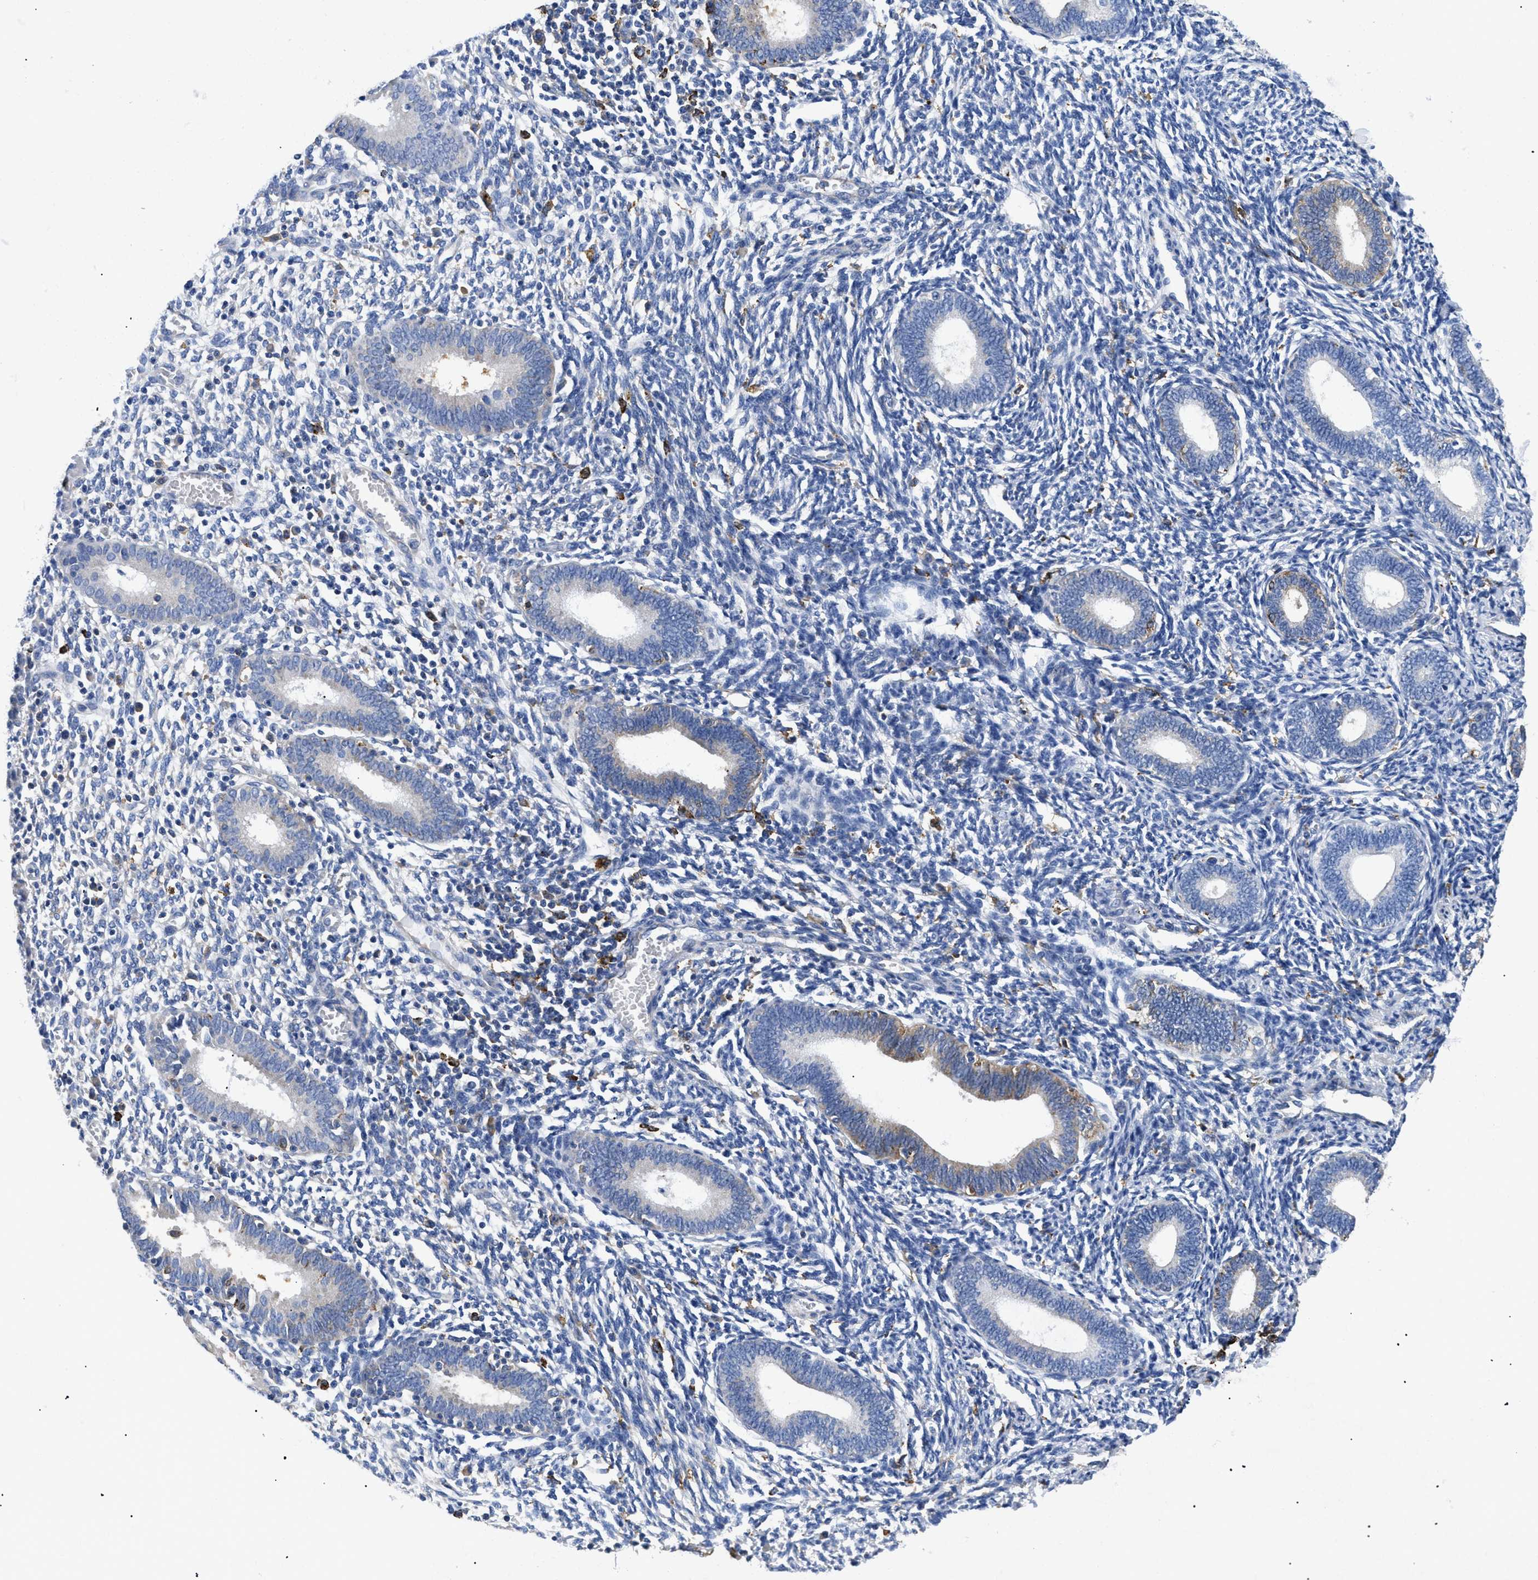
{"staining": {"intensity": "weak", "quantity": "<25%", "location": "cytoplasmic/membranous"}, "tissue": "endometrium", "cell_type": "Cells in endometrial stroma", "image_type": "normal", "snomed": [{"axis": "morphology", "description": "Normal tissue, NOS"}, {"axis": "topography", "description": "Endometrium"}], "caption": "Immunohistochemical staining of benign human endometrium shows no significant positivity in cells in endometrial stroma. (DAB (3,3'-diaminobenzidine) immunohistochemistry (IHC) with hematoxylin counter stain).", "gene": "HLA", "patient": {"sex": "female", "age": 41}}